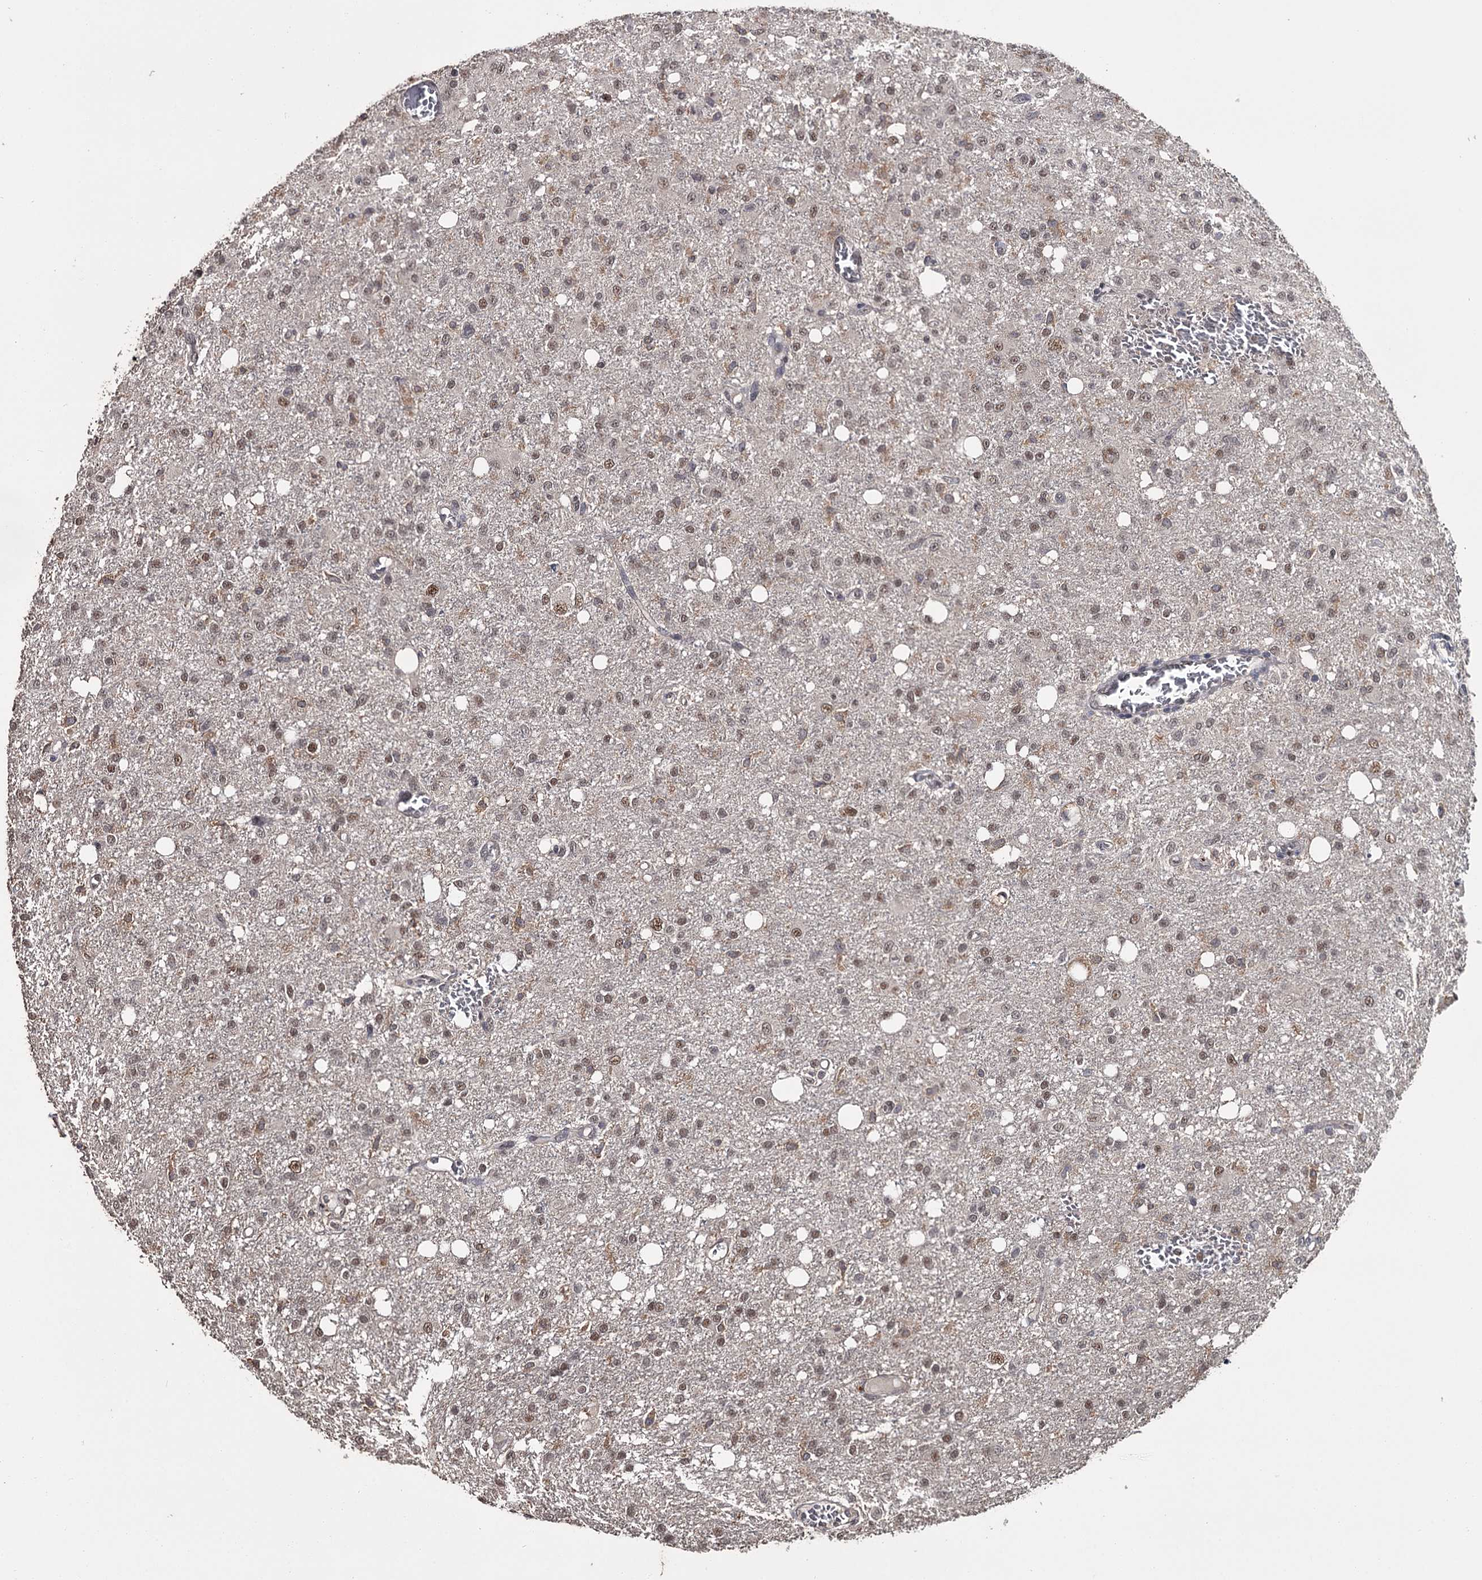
{"staining": {"intensity": "moderate", "quantity": "25%-75%", "location": "nuclear"}, "tissue": "glioma", "cell_type": "Tumor cells", "image_type": "cancer", "snomed": [{"axis": "morphology", "description": "Glioma, malignant, High grade"}, {"axis": "topography", "description": "Brain"}], "caption": "IHC image of neoplastic tissue: glioma stained using IHC exhibits medium levels of moderate protein expression localized specifically in the nuclear of tumor cells, appearing as a nuclear brown color.", "gene": "PRPF40B", "patient": {"sex": "female", "age": 59}}